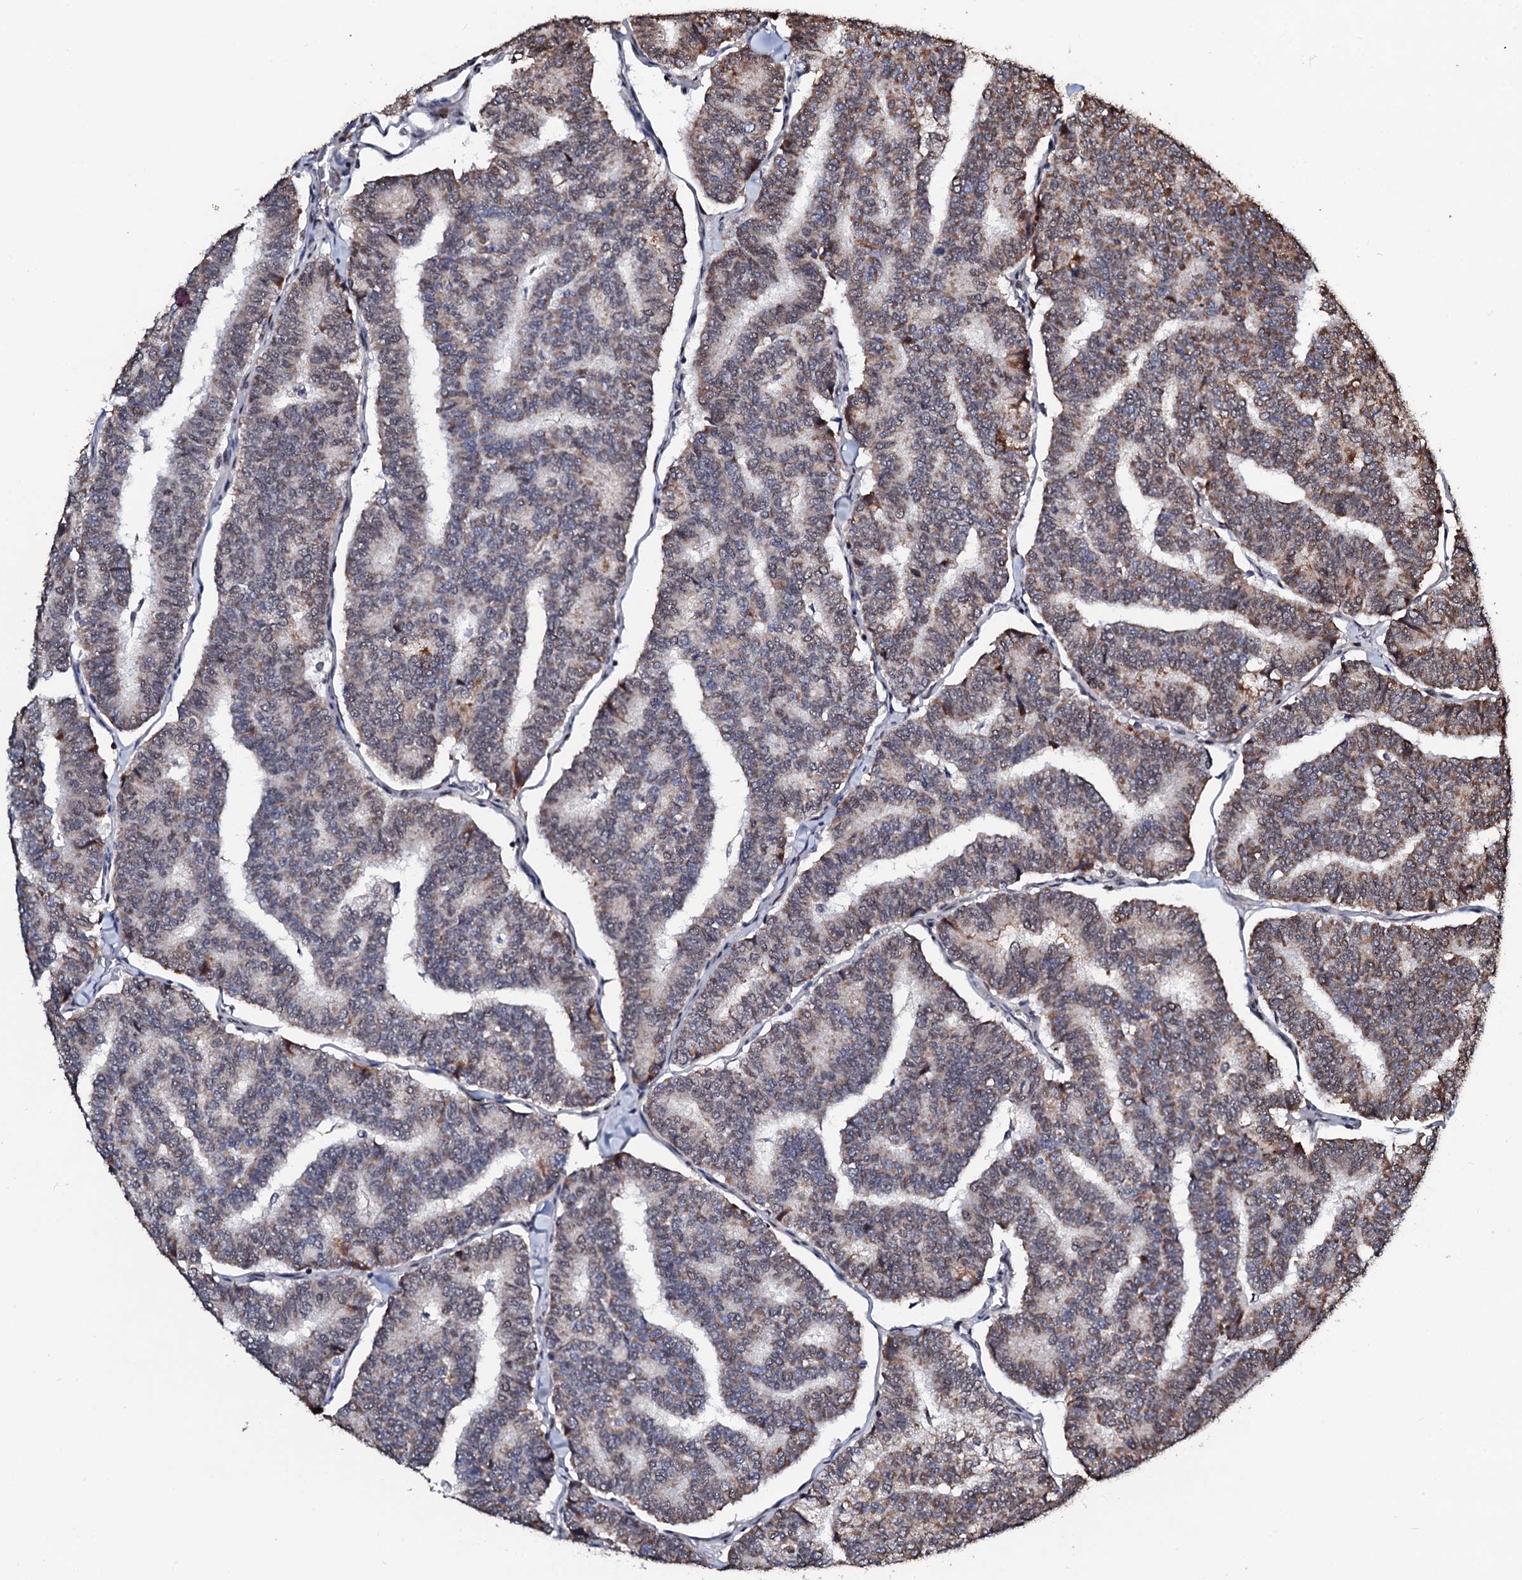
{"staining": {"intensity": "weak", "quantity": "25%-75%", "location": "cytoplasmic/membranous,nuclear"}, "tissue": "thyroid cancer", "cell_type": "Tumor cells", "image_type": "cancer", "snomed": [{"axis": "morphology", "description": "Papillary adenocarcinoma, NOS"}, {"axis": "topography", "description": "Thyroid gland"}], "caption": "Tumor cells display weak cytoplasmic/membranous and nuclear staining in about 25%-75% of cells in thyroid cancer.", "gene": "KIF18A", "patient": {"sex": "female", "age": 35}}